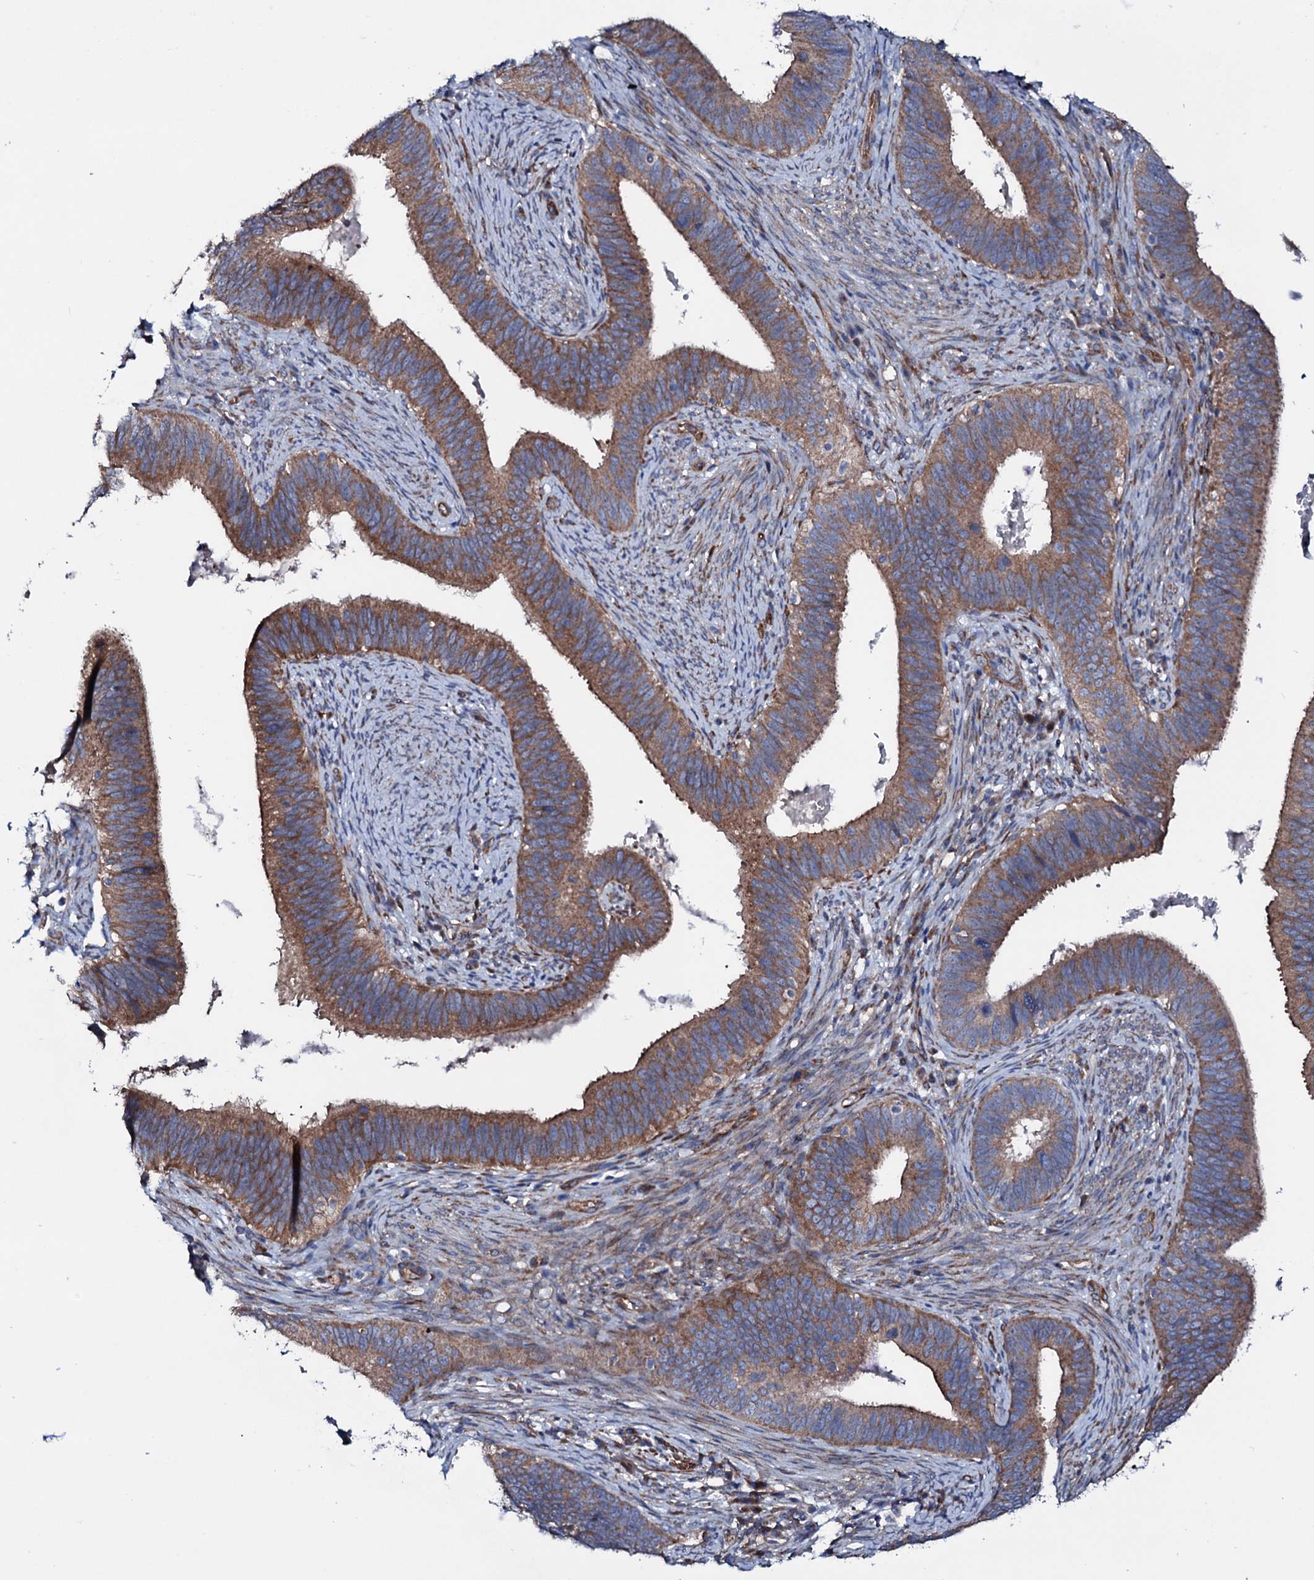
{"staining": {"intensity": "moderate", "quantity": ">75%", "location": "cytoplasmic/membranous"}, "tissue": "cervical cancer", "cell_type": "Tumor cells", "image_type": "cancer", "snomed": [{"axis": "morphology", "description": "Adenocarcinoma, NOS"}, {"axis": "topography", "description": "Cervix"}], "caption": "Cervical adenocarcinoma tissue shows moderate cytoplasmic/membranous staining in approximately >75% of tumor cells", "gene": "STARD13", "patient": {"sex": "female", "age": 42}}